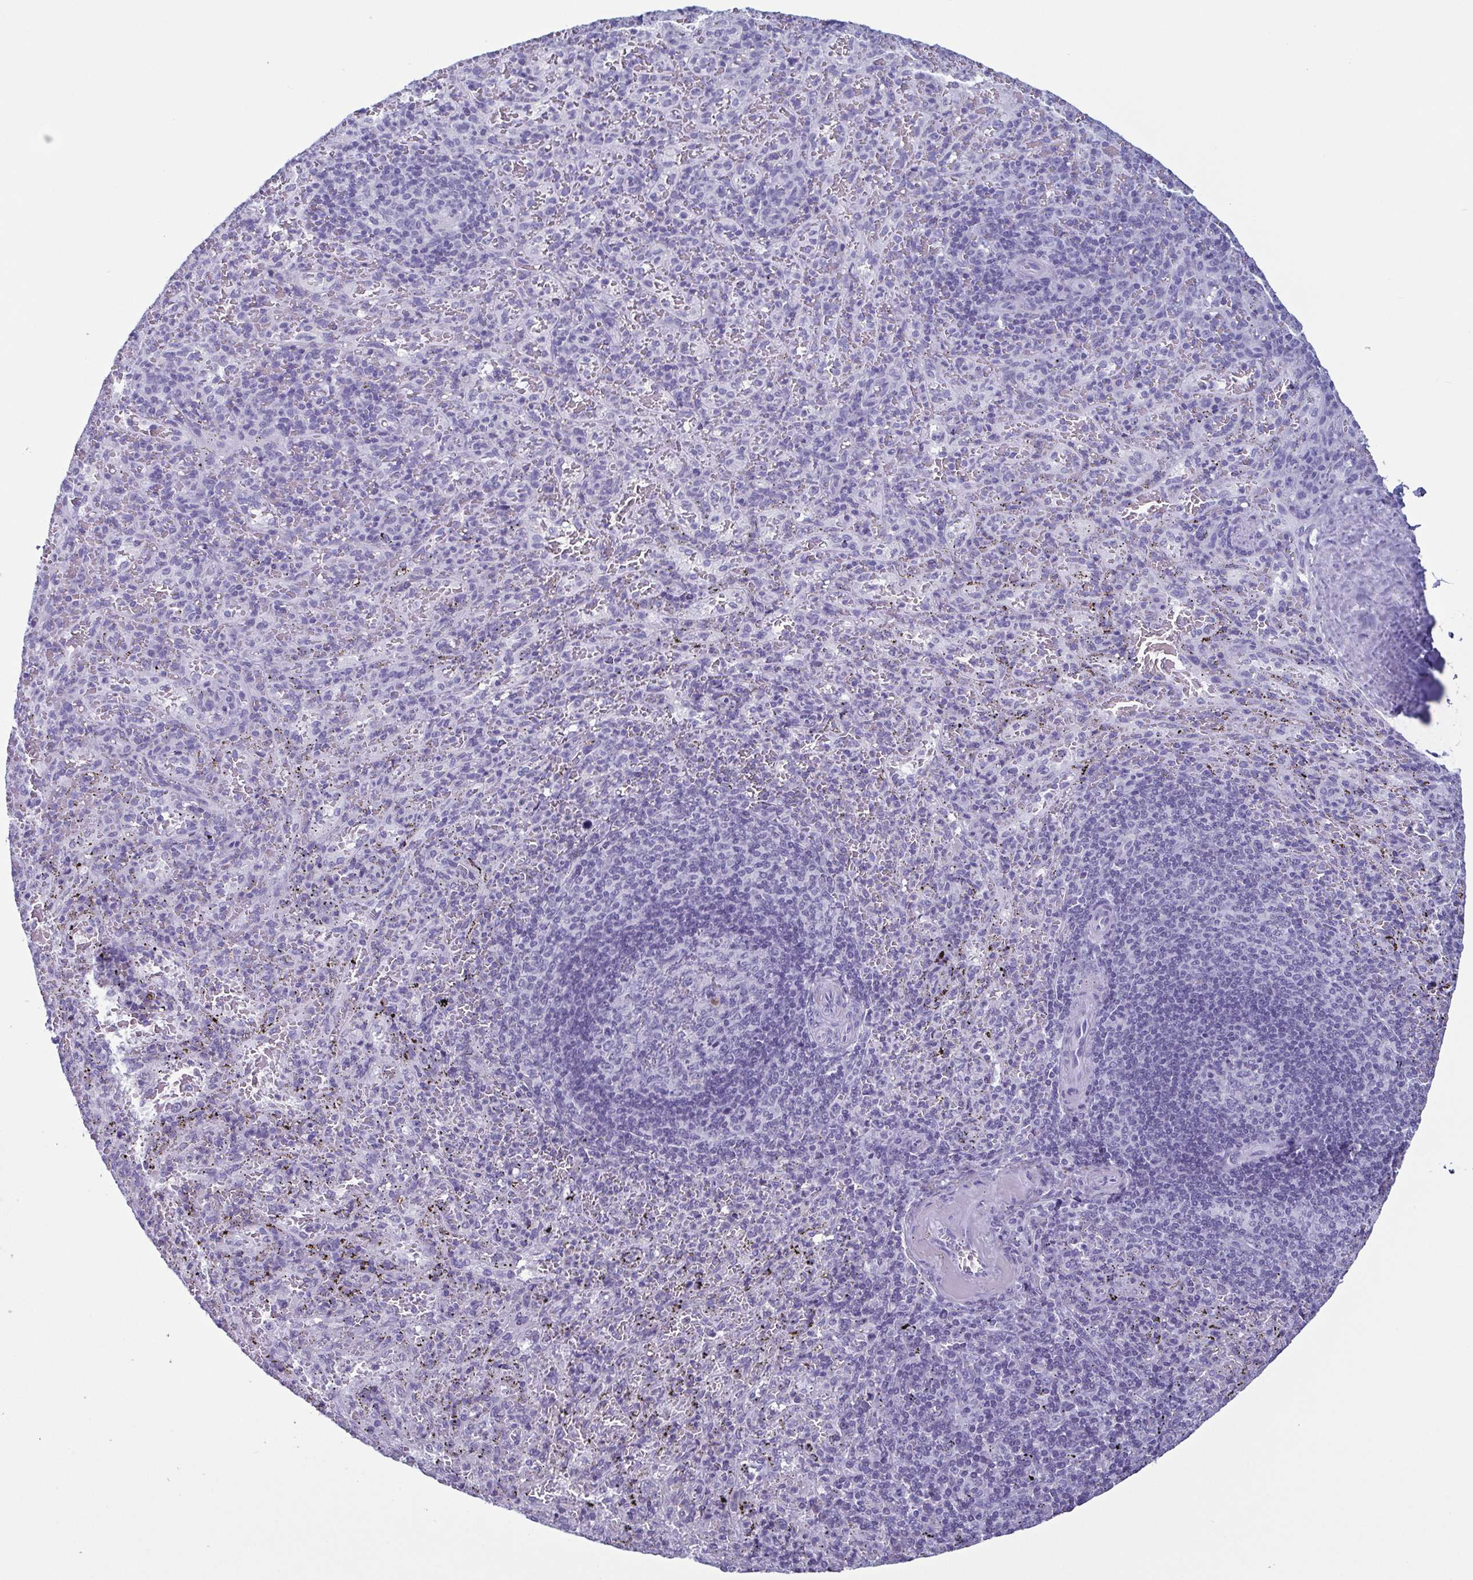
{"staining": {"intensity": "negative", "quantity": "none", "location": "none"}, "tissue": "spleen", "cell_type": "Cells in red pulp", "image_type": "normal", "snomed": [{"axis": "morphology", "description": "Normal tissue, NOS"}, {"axis": "topography", "description": "Spleen"}], "caption": "High magnification brightfield microscopy of benign spleen stained with DAB (brown) and counterstained with hematoxylin (blue): cells in red pulp show no significant positivity. The staining was performed using DAB (3,3'-diaminobenzidine) to visualize the protein expression in brown, while the nuclei were stained in blue with hematoxylin (Magnification: 20x).", "gene": "KRT10", "patient": {"sex": "male", "age": 57}}